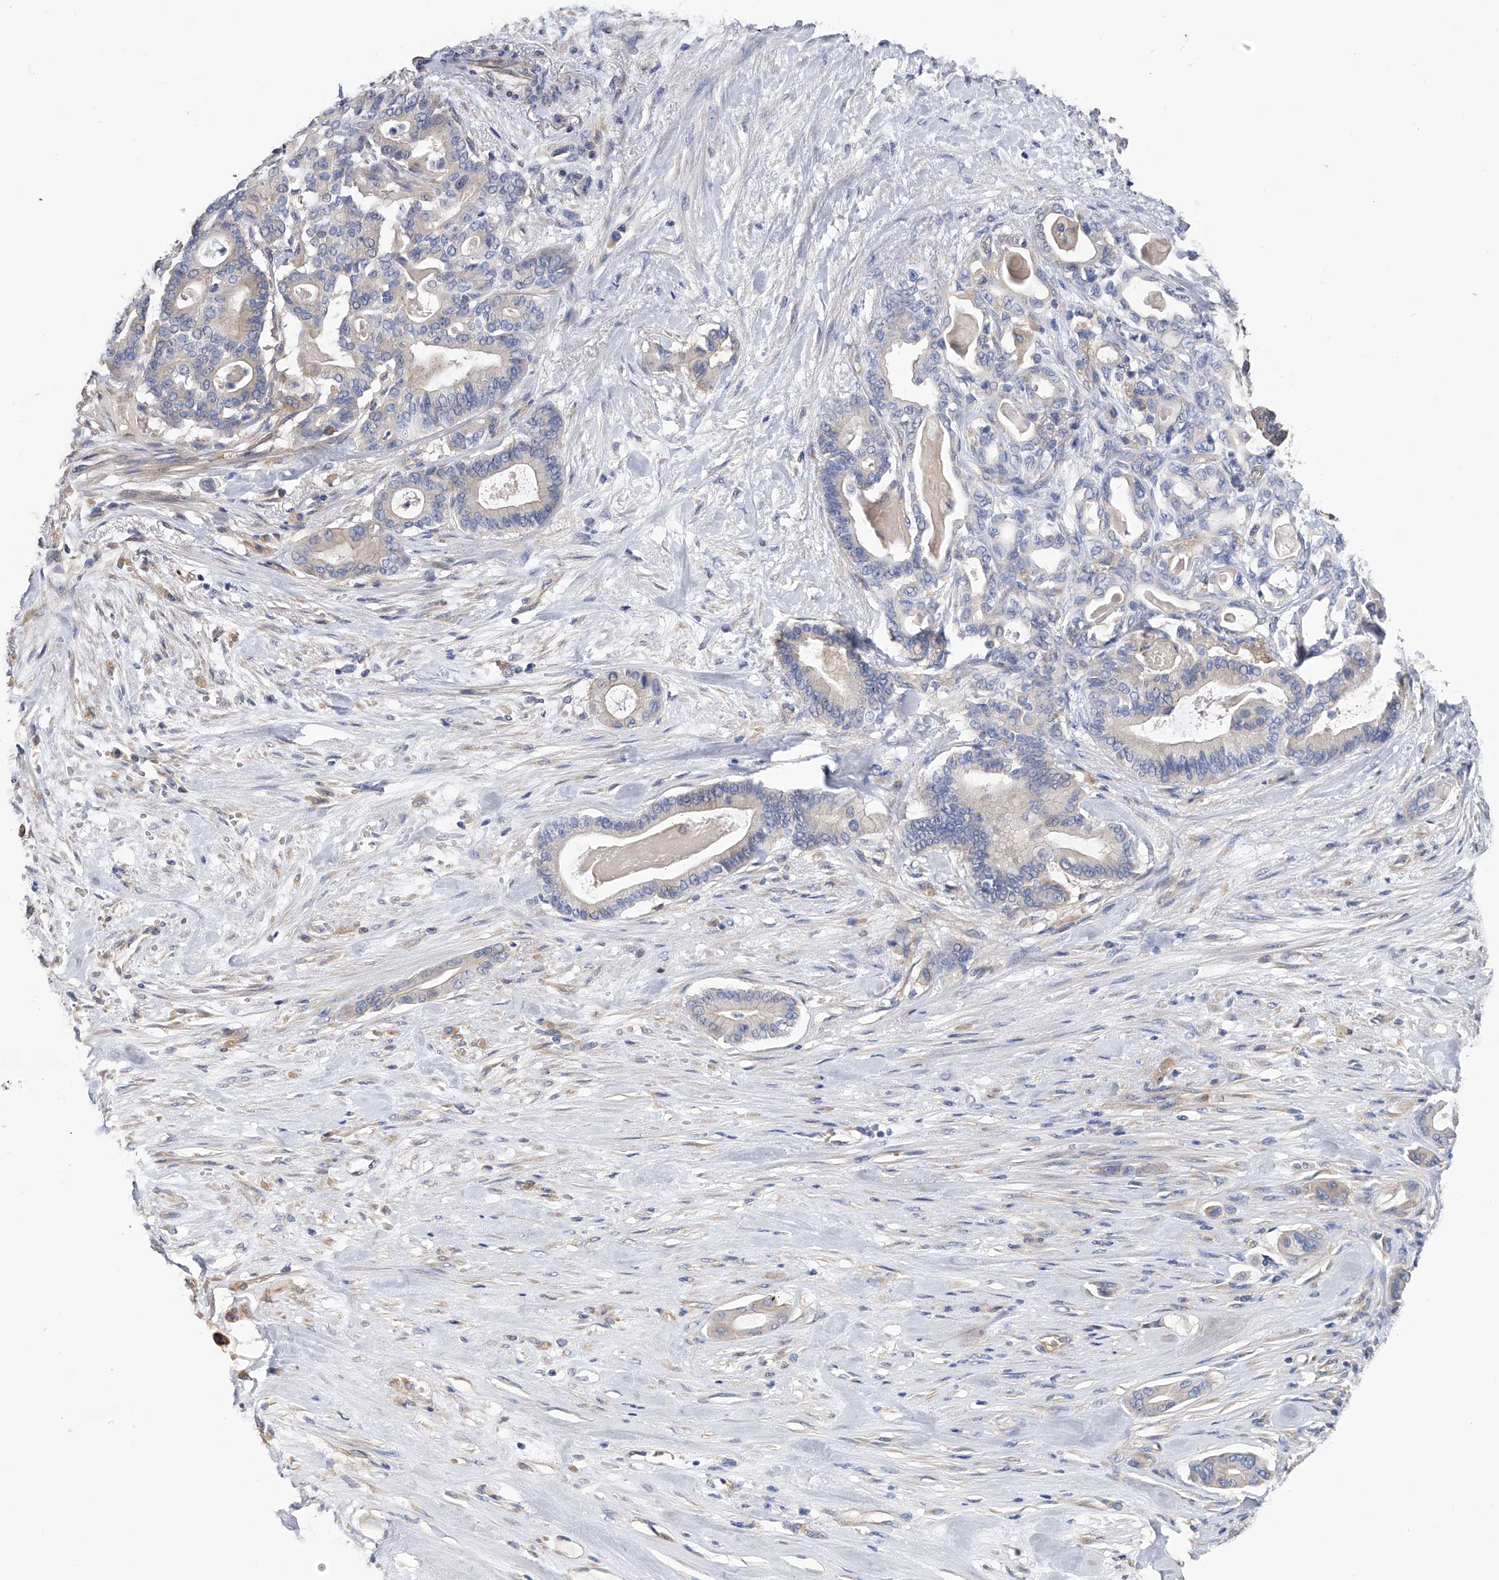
{"staining": {"intensity": "negative", "quantity": "none", "location": "none"}, "tissue": "pancreatic cancer", "cell_type": "Tumor cells", "image_type": "cancer", "snomed": [{"axis": "morphology", "description": "Adenocarcinoma, NOS"}, {"axis": "topography", "description": "Pancreas"}], "caption": "High magnification brightfield microscopy of adenocarcinoma (pancreatic) stained with DAB (3,3'-diaminobenzidine) (brown) and counterstained with hematoxylin (blue): tumor cells show no significant expression.", "gene": "RWDD2A", "patient": {"sex": "male", "age": 63}}